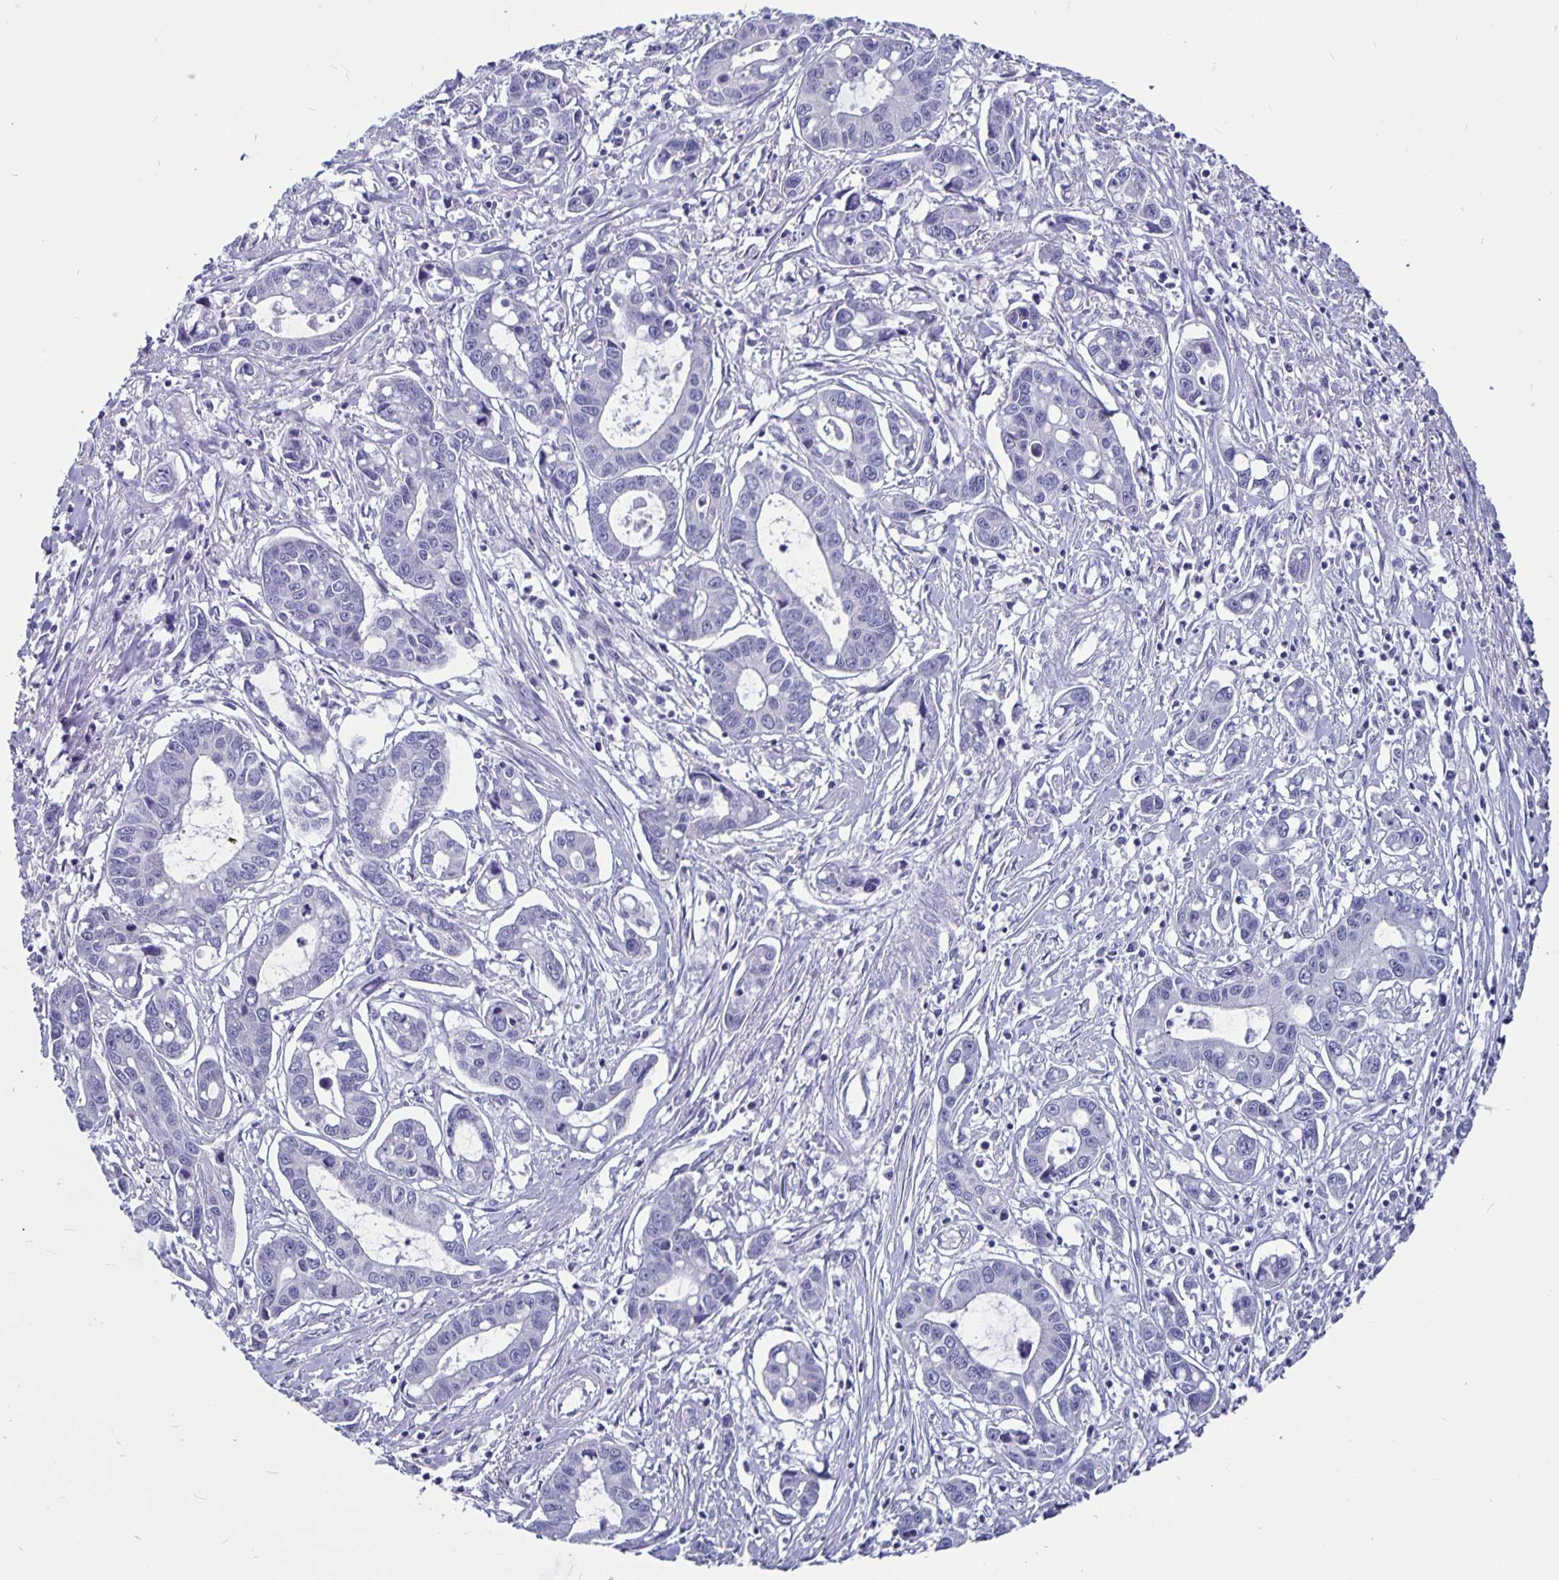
{"staining": {"intensity": "negative", "quantity": "none", "location": "none"}, "tissue": "liver cancer", "cell_type": "Tumor cells", "image_type": "cancer", "snomed": [{"axis": "morphology", "description": "Cholangiocarcinoma"}, {"axis": "topography", "description": "Liver"}], "caption": "There is no significant positivity in tumor cells of liver cholangiocarcinoma.", "gene": "ODF3B", "patient": {"sex": "male", "age": 58}}